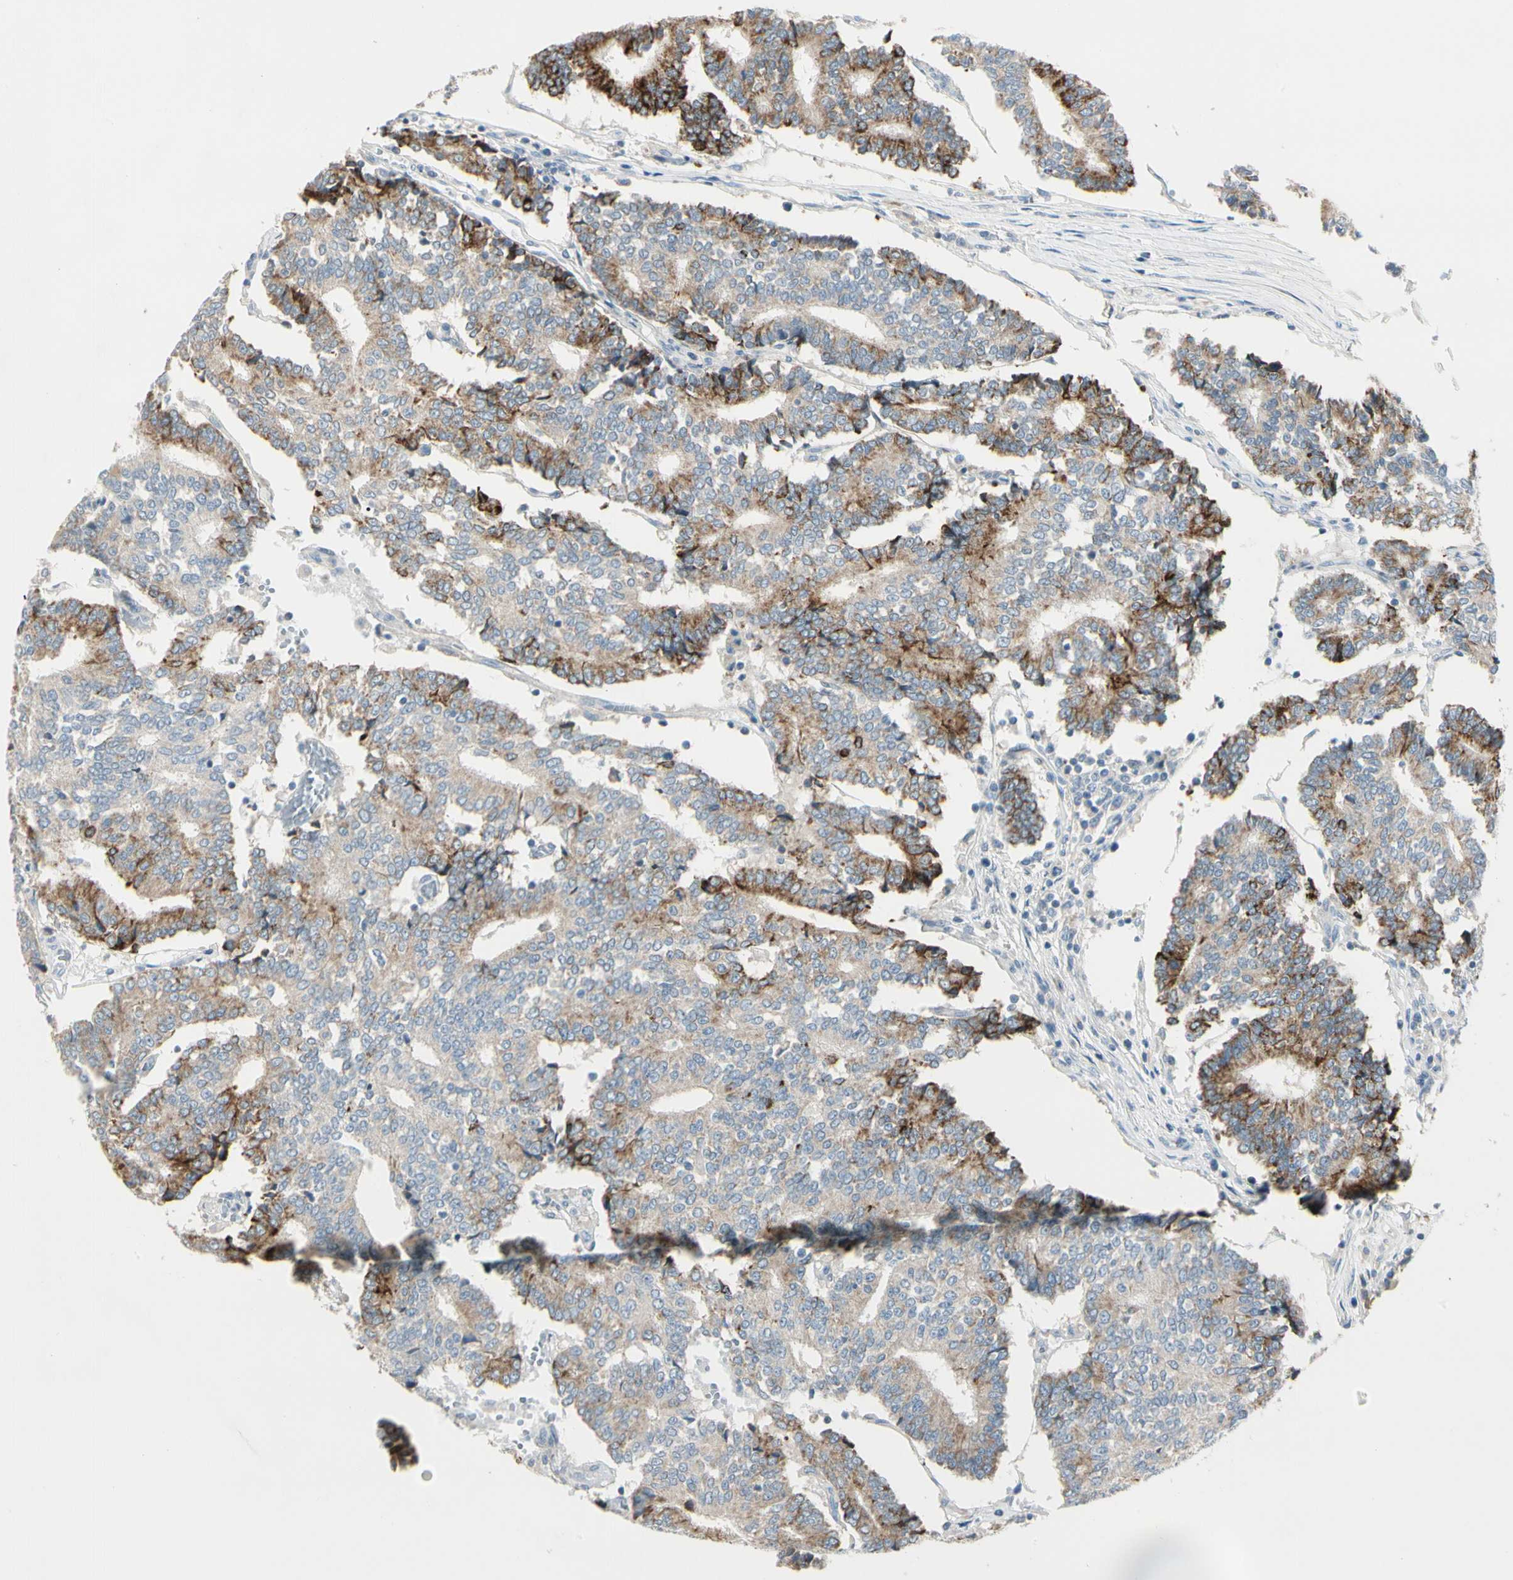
{"staining": {"intensity": "strong", "quantity": "<25%", "location": "cytoplasmic/membranous"}, "tissue": "prostate cancer", "cell_type": "Tumor cells", "image_type": "cancer", "snomed": [{"axis": "morphology", "description": "Adenocarcinoma, High grade"}, {"axis": "topography", "description": "Prostate"}], "caption": "There is medium levels of strong cytoplasmic/membranous staining in tumor cells of high-grade adenocarcinoma (prostate), as demonstrated by immunohistochemical staining (brown color).", "gene": "SLC6A15", "patient": {"sex": "male", "age": 55}}